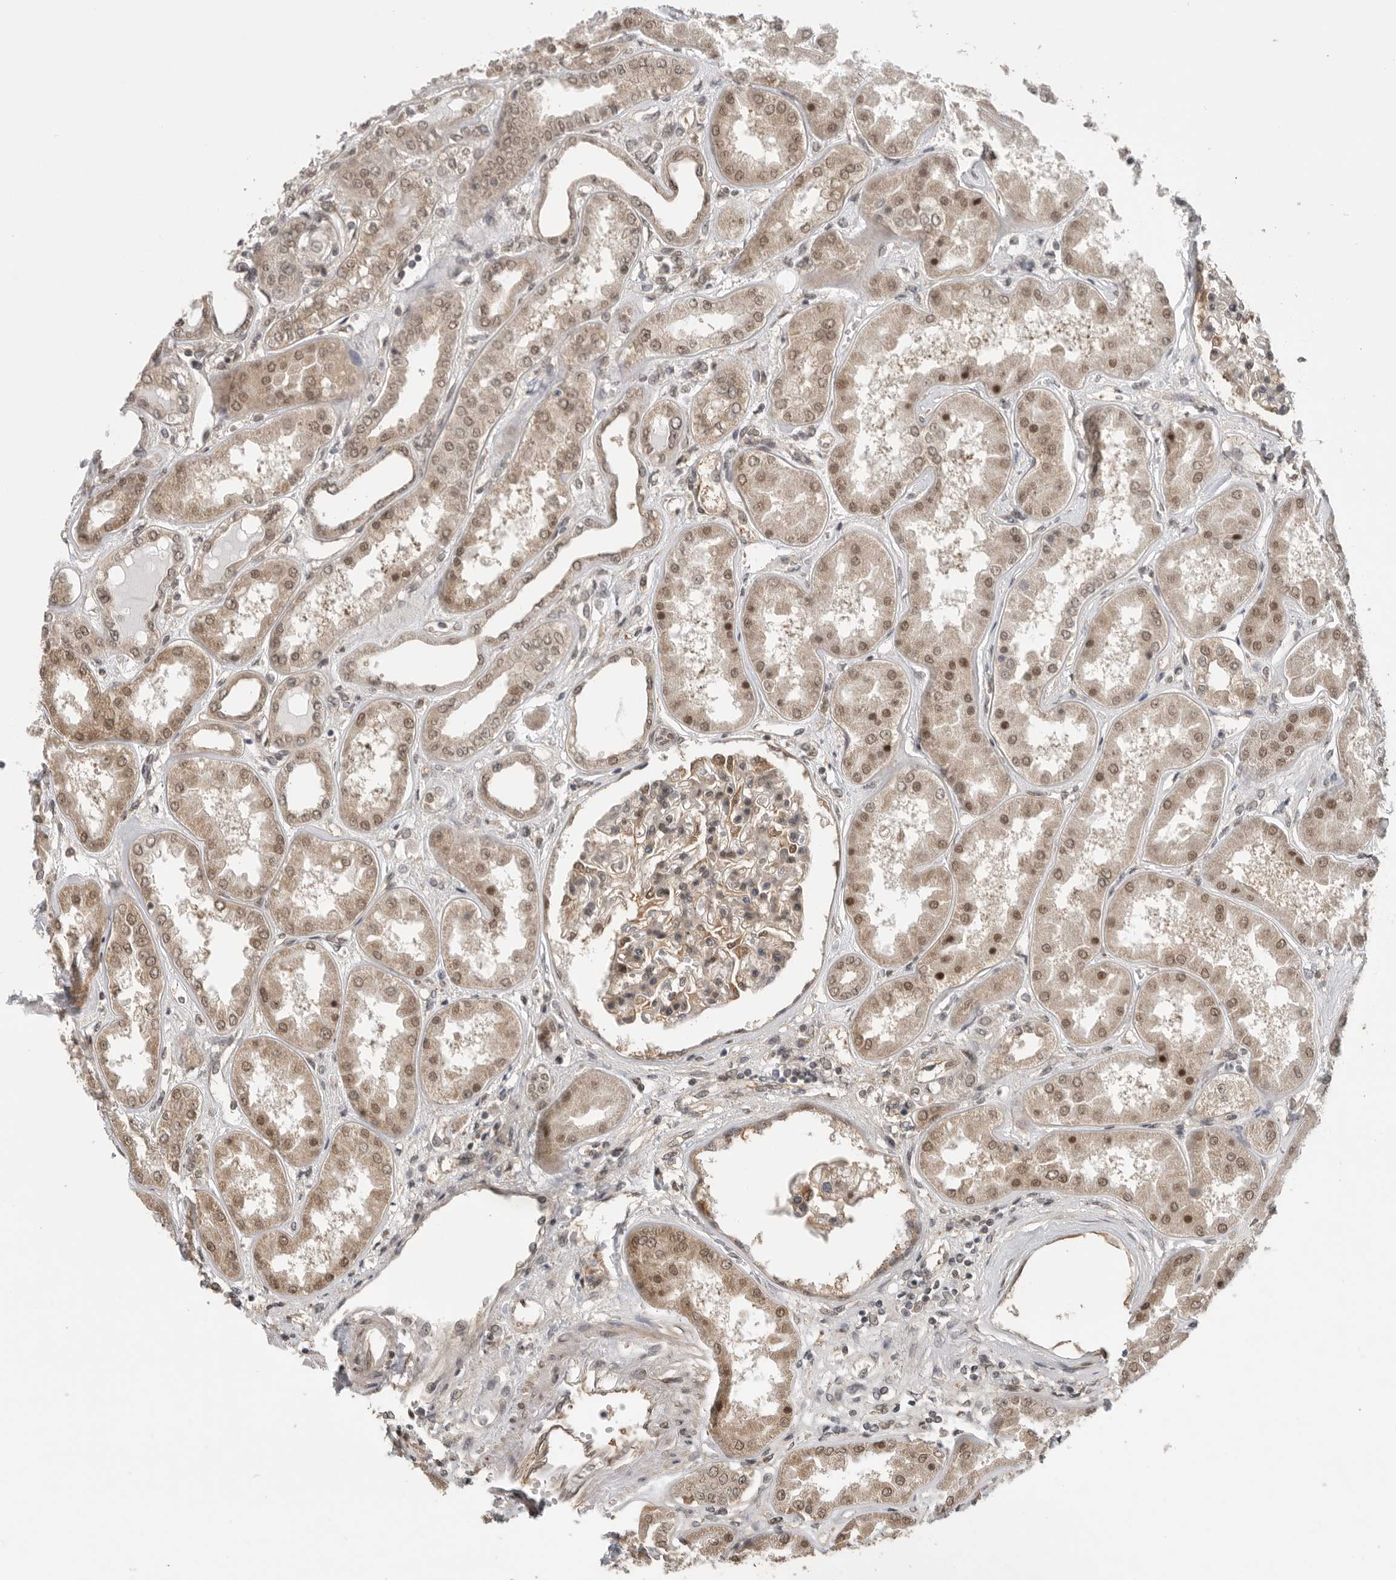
{"staining": {"intensity": "weak", "quantity": ">75%", "location": "cytoplasmic/membranous,nuclear"}, "tissue": "kidney", "cell_type": "Cells in glomeruli", "image_type": "normal", "snomed": [{"axis": "morphology", "description": "Normal tissue, NOS"}, {"axis": "topography", "description": "Kidney"}], "caption": "Approximately >75% of cells in glomeruli in normal human kidney display weak cytoplasmic/membranous,nuclear protein positivity as visualized by brown immunohistochemical staining.", "gene": "VPS50", "patient": {"sex": "female", "age": 56}}